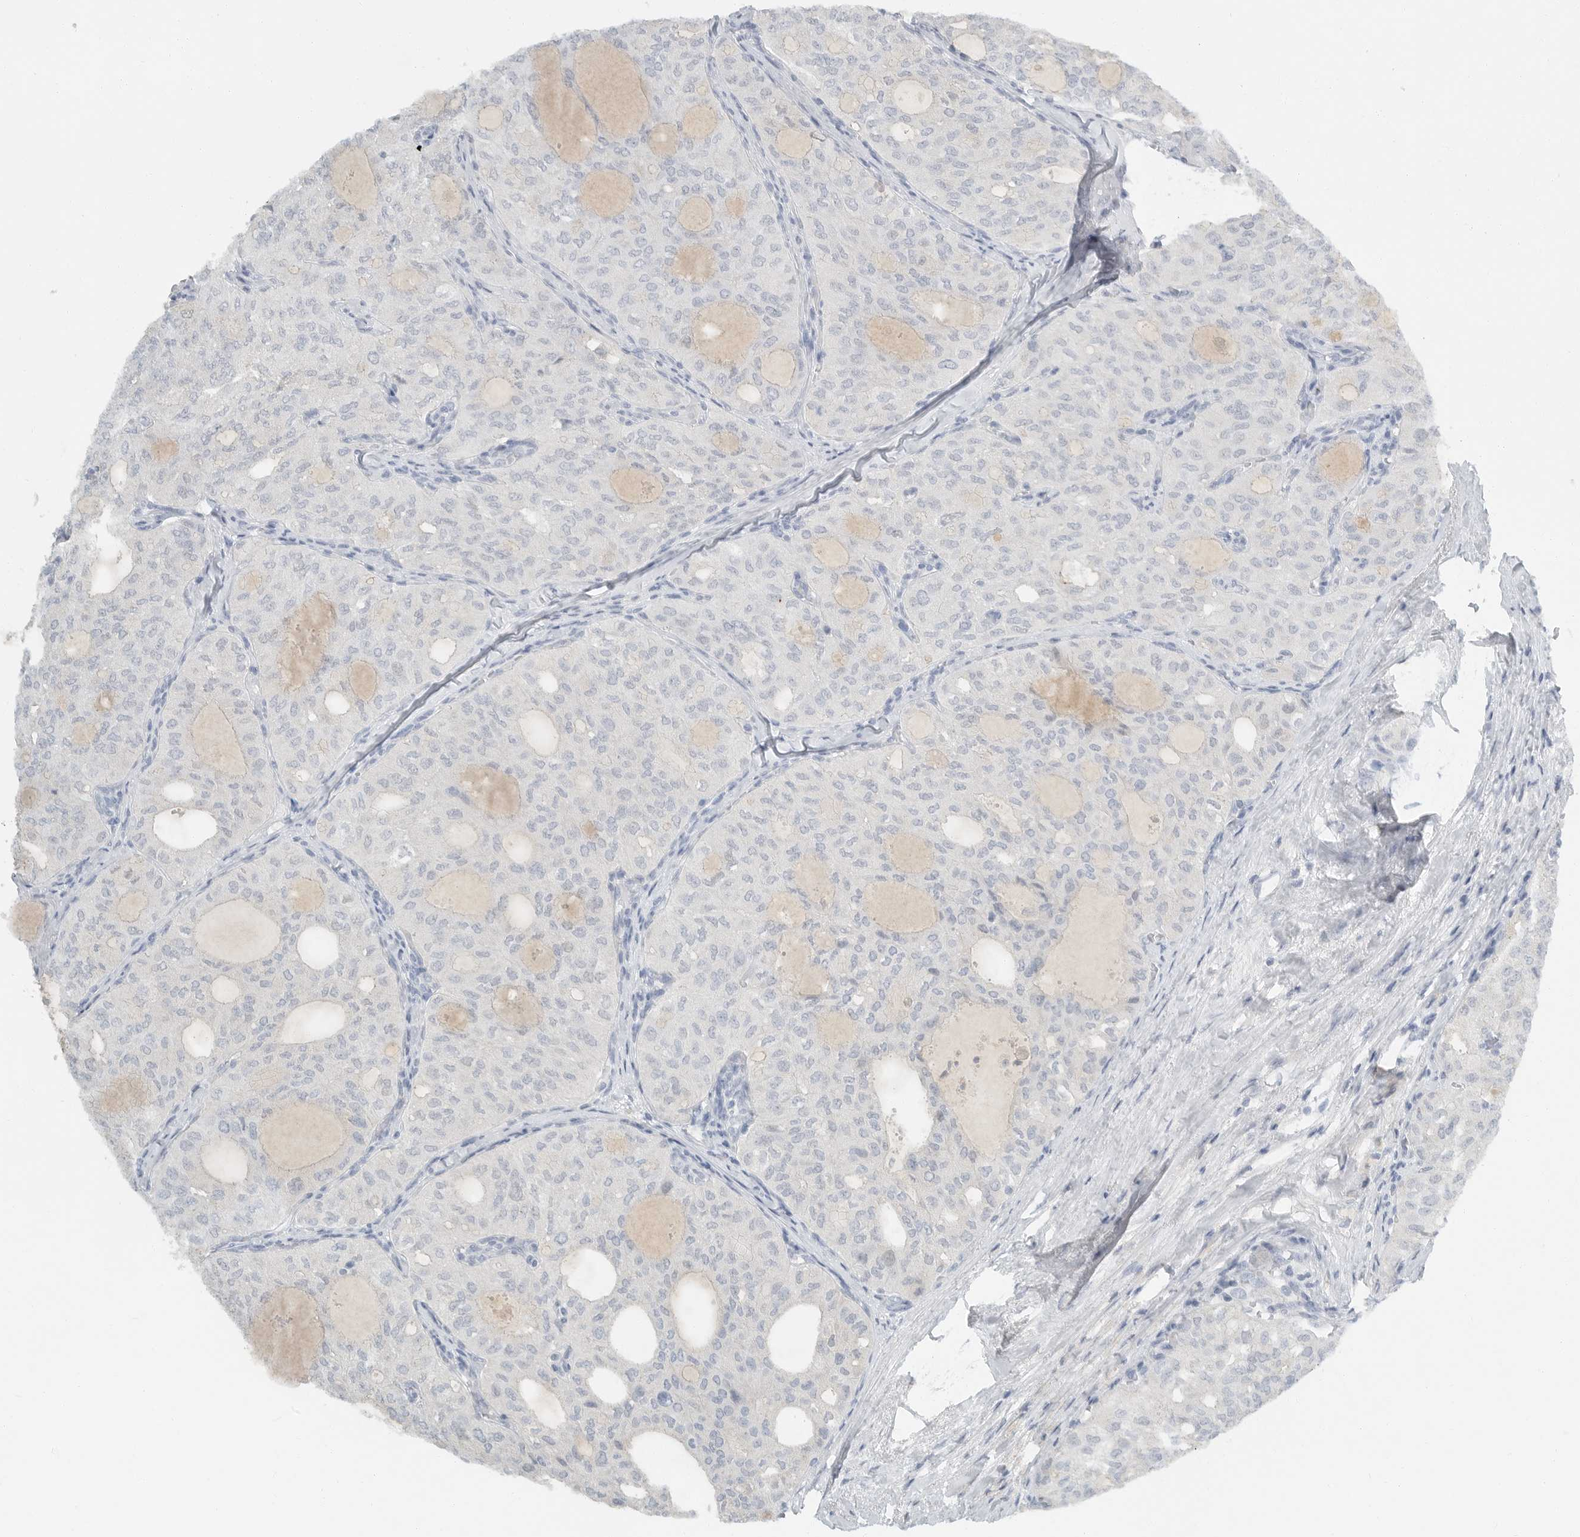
{"staining": {"intensity": "negative", "quantity": "none", "location": "none"}, "tissue": "thyroid cancer", "cell_type": "Tumor cells", "image_type": "cancer", "snomed": [{"axis": "morphology", "description": "Follicular adenoma carcinoma, NOS"}, {"axis": "topography", "description": "Thyroid gland"}], "caption": "Immunohistochemistry (IHC) of human thyroid cancer demonstrates no staining in tumor cells. Brightfield microscopy of IHC stained with DAB (brown) and hematoxylin (blue), captured at high magnification.", "gene": "PAM", "patient": {"sex": "male", "age": 75}}